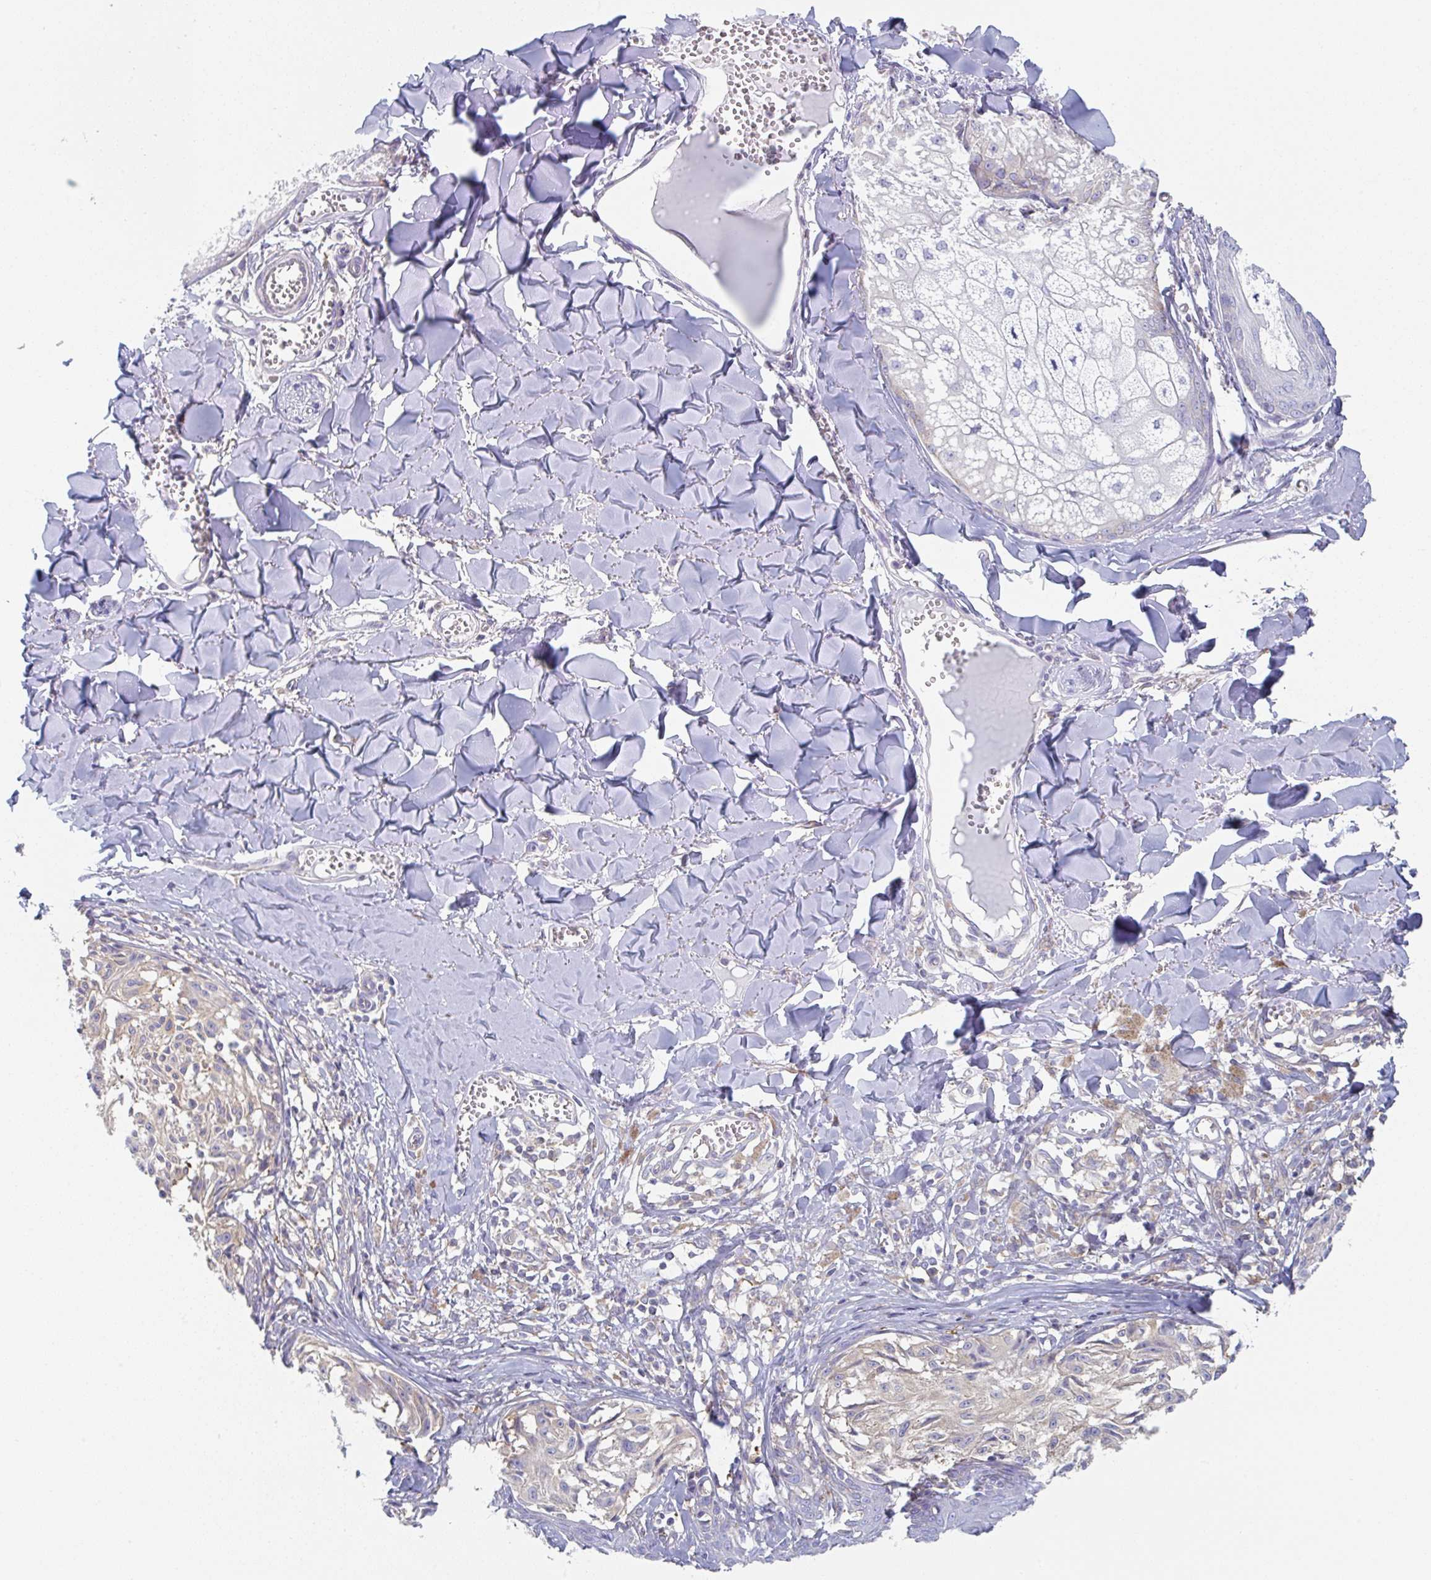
{"staining": {"intensity": "negative", "quantity": "none", "location": "none"}, "tissue": "melanoma", "cell_type": "Tumor cells", "image_type": "cancer", "snomed": [{"axis": "morphology", "description": "Malignant melanoma, NOS"}, {"axis": "topography", "description": "Skin"}], "caption": "DAB (3,3'-diaminobenzidine) immunohistochemical staining of malignant melanoma reveals no significant positivity in tumor cells. (IHC, brightfield microscopy, high magnification).", "gene": "AMPD2", "patient": {"sex": "female", "age": 43}}